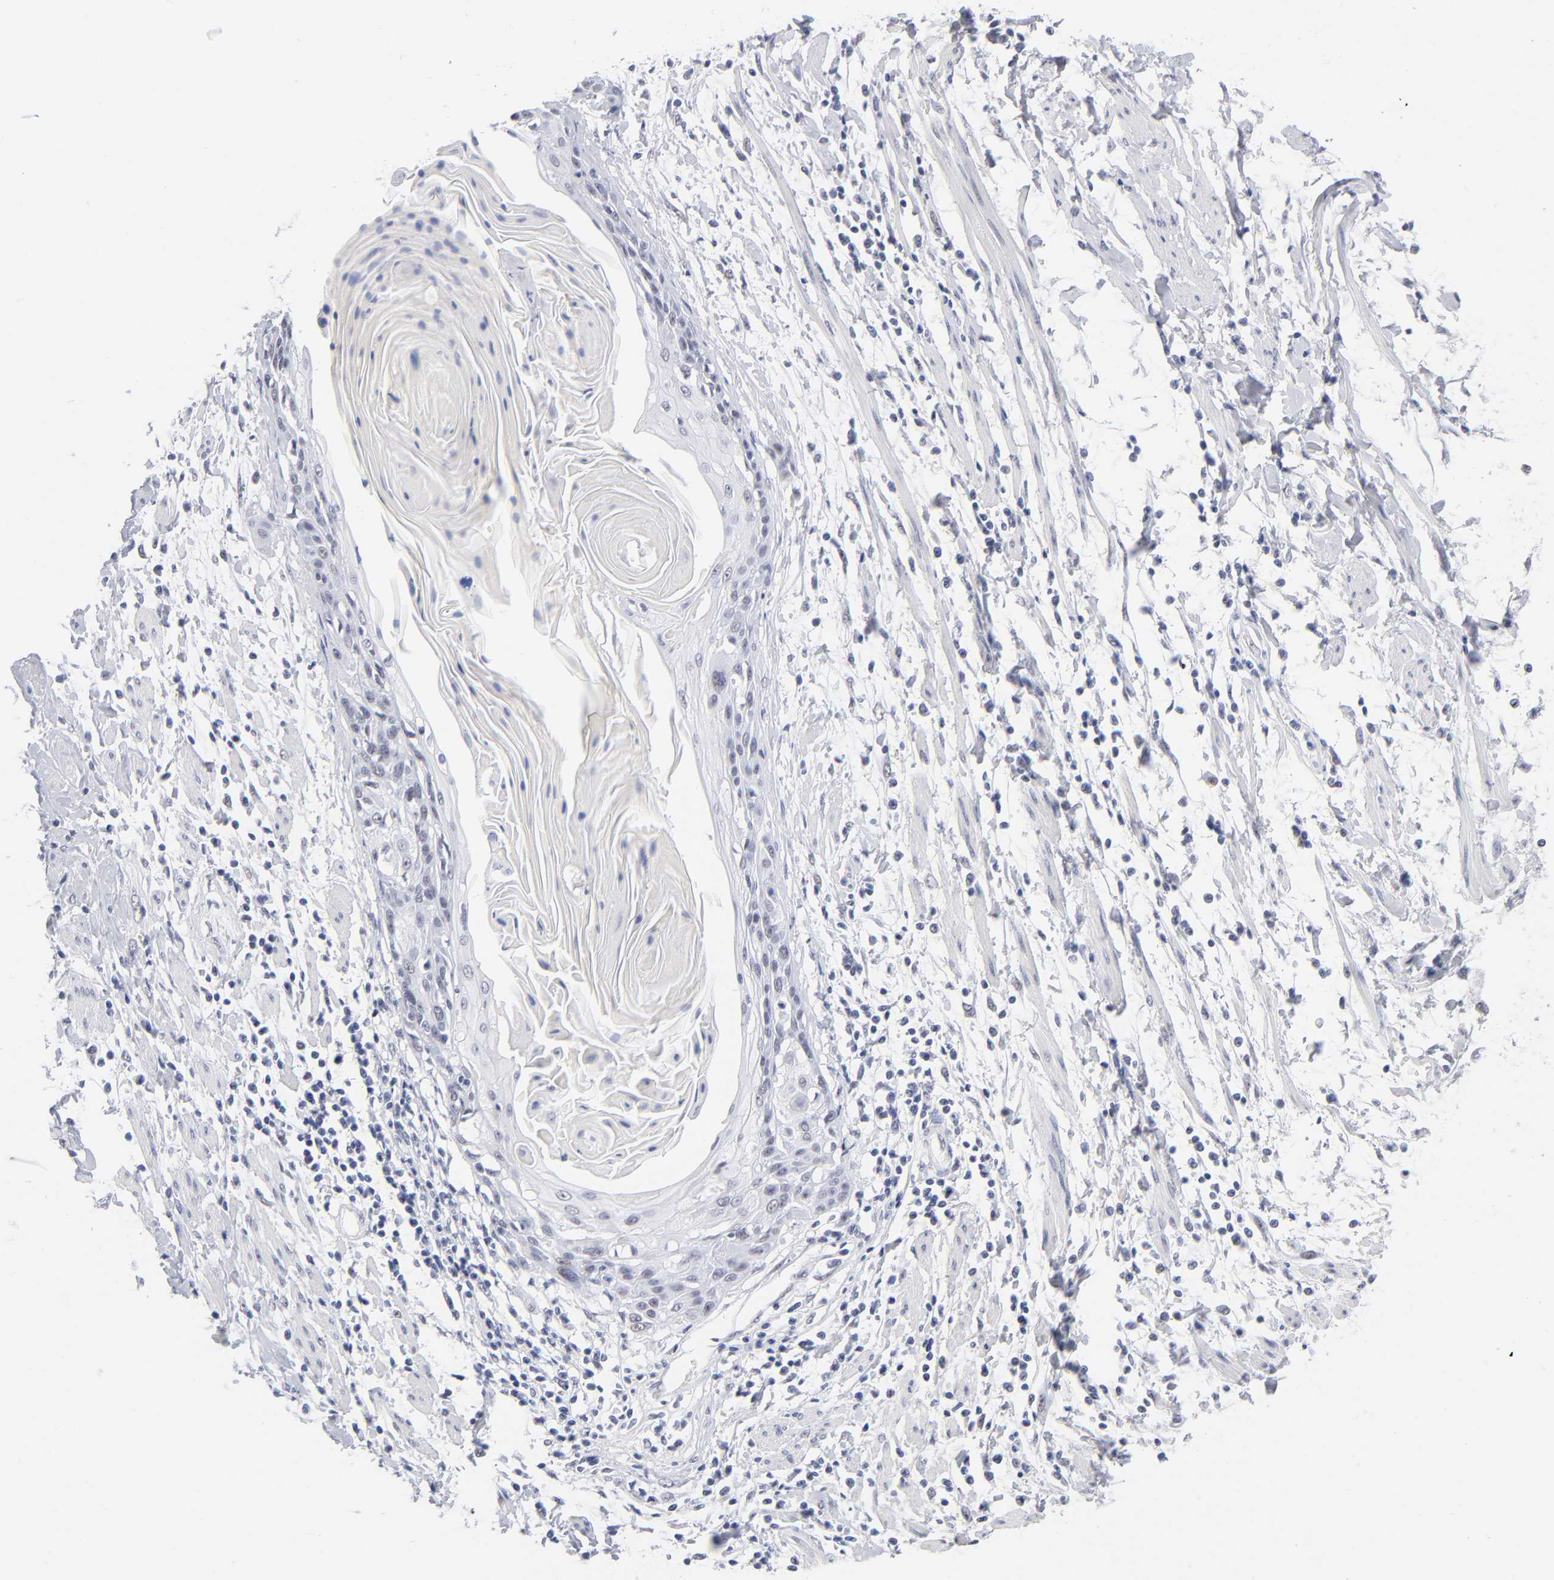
{"staining": {"intensity": "weak", "quantity": "<25%", "location": "nuclear"}, "tissue": "cervical cancer", "cell_type": "Tumor cells", "image_type": "cancer", "snomed": [{"axis": "morphology", "description": "Squamous cell carcinoma, NOS"}, {"axis": "topography", "description": "Cervix"}], "caption": "A micrograph of human cervical cancer (squamous cell carcinoma) is negative for staining in tumor cells.", "gene": "SNRPB", "patient": {"sex": "female", "age": 57}}